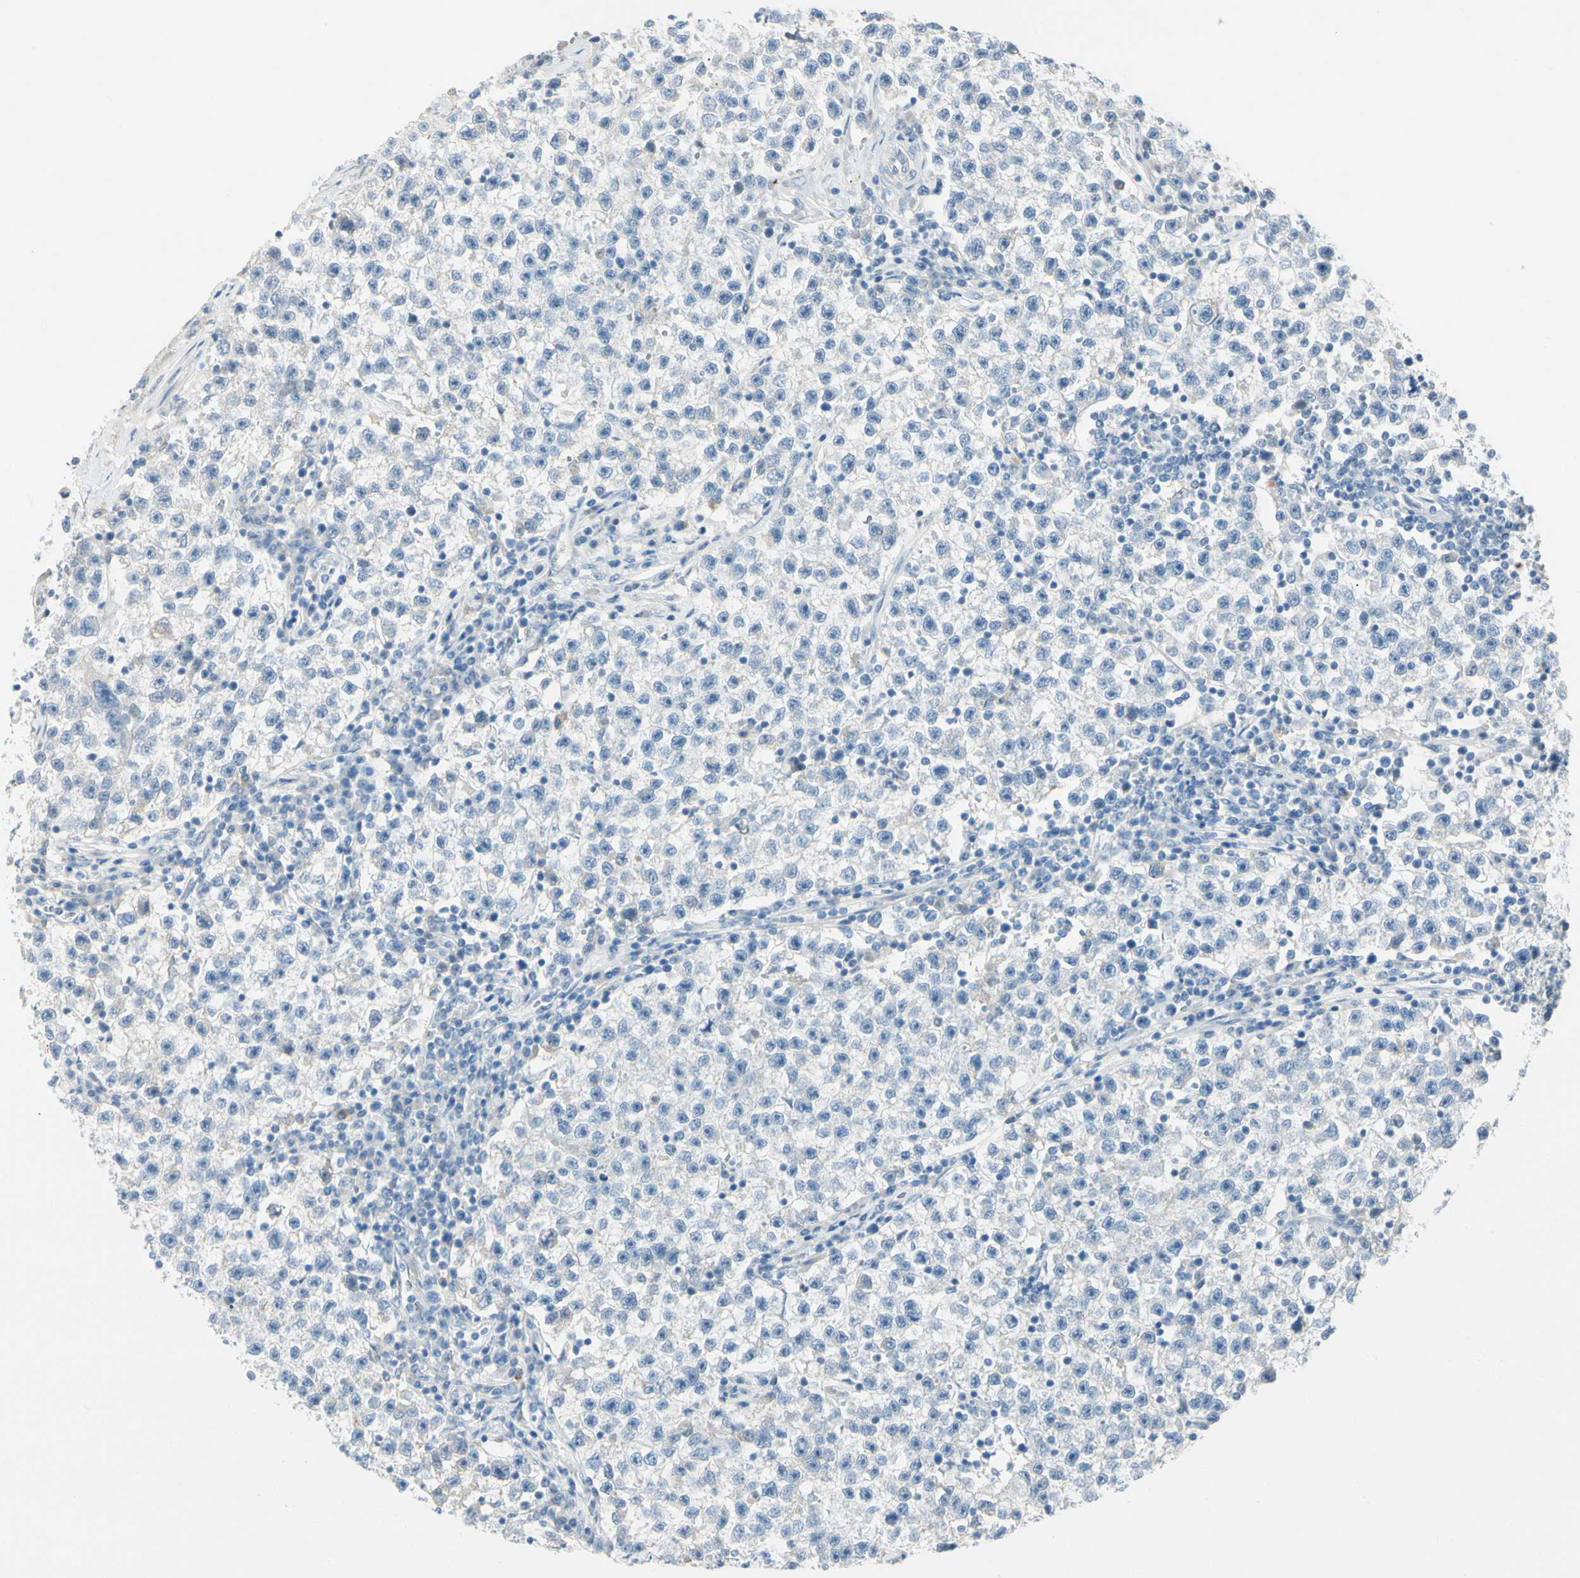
{"staining": {"intensity": "negative", "quantity": "none", "location": "none"}, "tissue": "testis cancer", "cell_type": "Tumor cells", "image_type": "cancer", "snomed": [{"axis": "morphology", "description": "Seminoma, NOS"}, {"axis": "topography", "description": "Testis"}], "caption": "This is a photomicrograph of immunohistochemistry staining of testis cancer (seminoma), which shows no positivity in tumor cells.", "gene": "AMPH", "patient": {"sex": "male", "age": 22}}